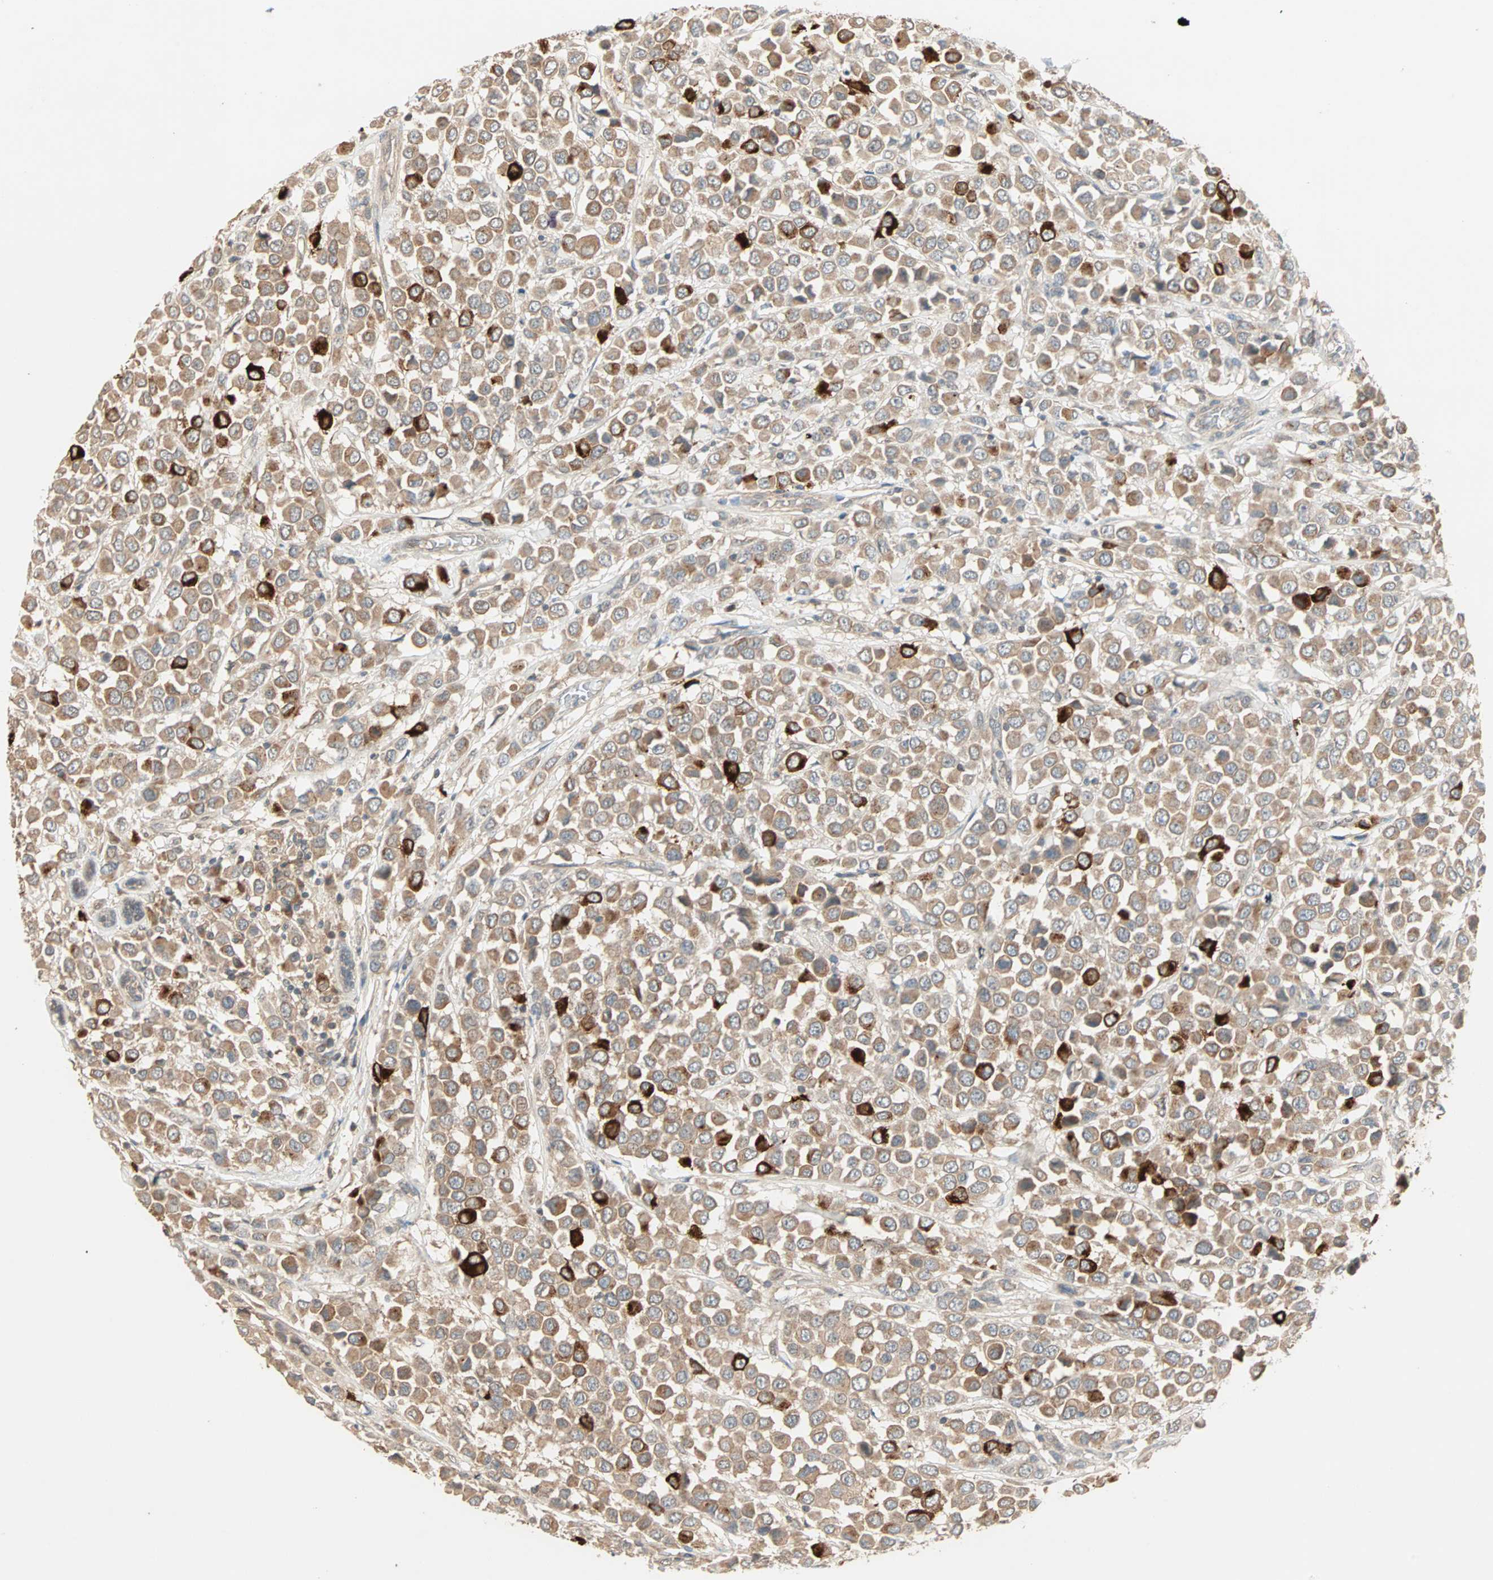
{"staining": {"intensity": "moderate", "quantity": ">75%", "location": "cytoplasmic/membranous"}, "tissue": "breast cancer", "cell_type": "Tumor cells", "image_type": "cancer", "snomed": [{"axis": "morphology", "description": "Duct carcinoma"}, {"axis": "topography", "description": "Breast"}], "caption": "Breast cancer was stained to show a protein in brown. There is medium levels of moderate cytoplasmic/membranous expression in about >75% of tumor cells.", "gene": "TTF2", "patient": {"sex": "female", "age": 61}}